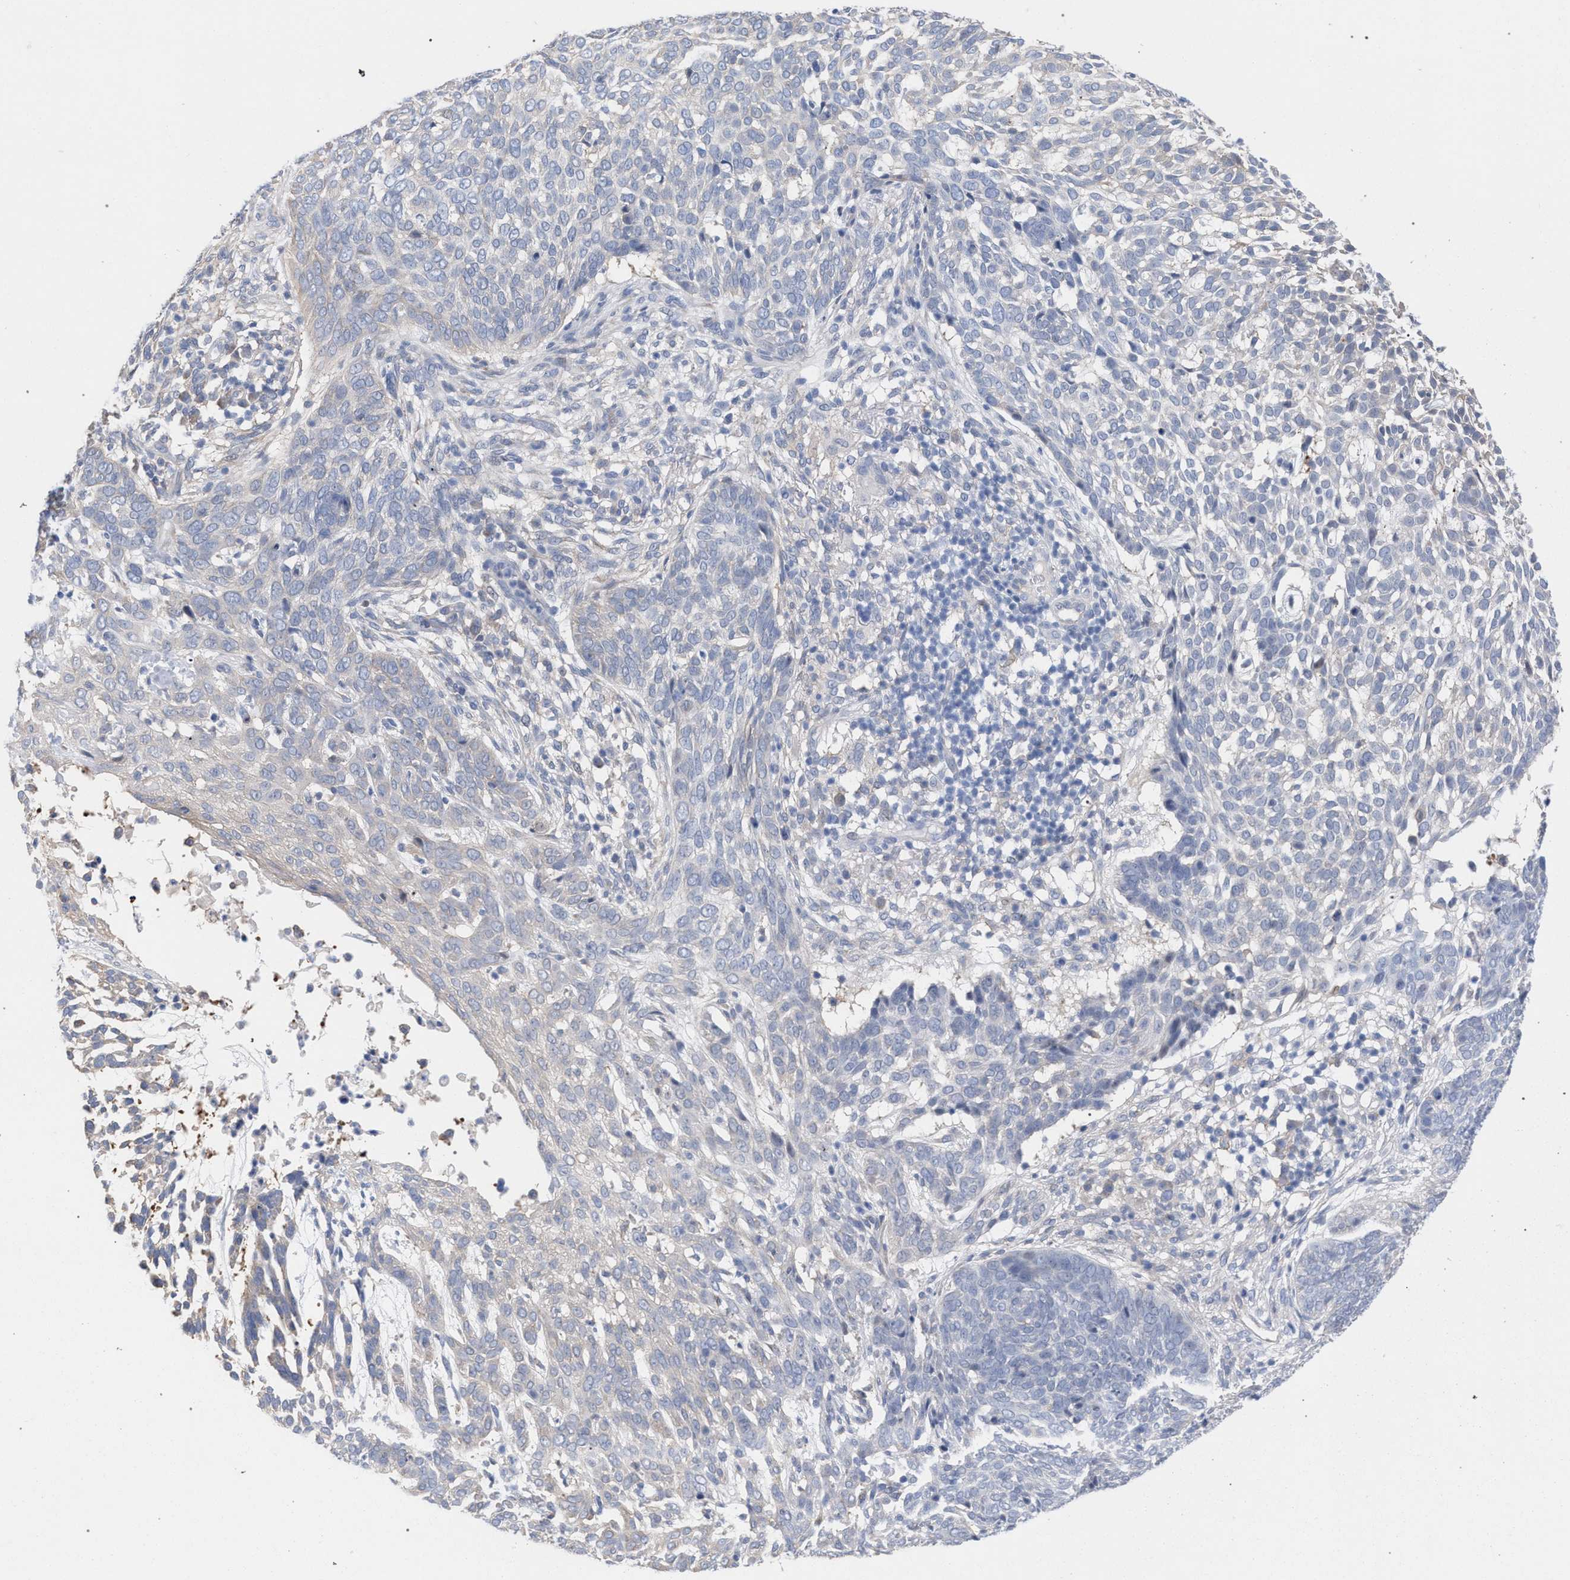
{"staining": {"intensity": "negative", "quantity": "none", "location": "none"}, "tissue": "skin cancer", "cell_type": "Tumor cells", "image_type": "cancer", "snomed": [{"axis": "morphology", "description": "Basal cell carcinoma"}, {"axis": "topography", "description": "Skin"}], "caption": "High magnification brightfield microscopy of basal cell carcinoma (skin) stained with DAB (brown) and counterstained with hematoxylin (blue): tumor cells show no significant staining.", "gene": "FHOD3", "patient": {"sex": "female", "age": 64}}